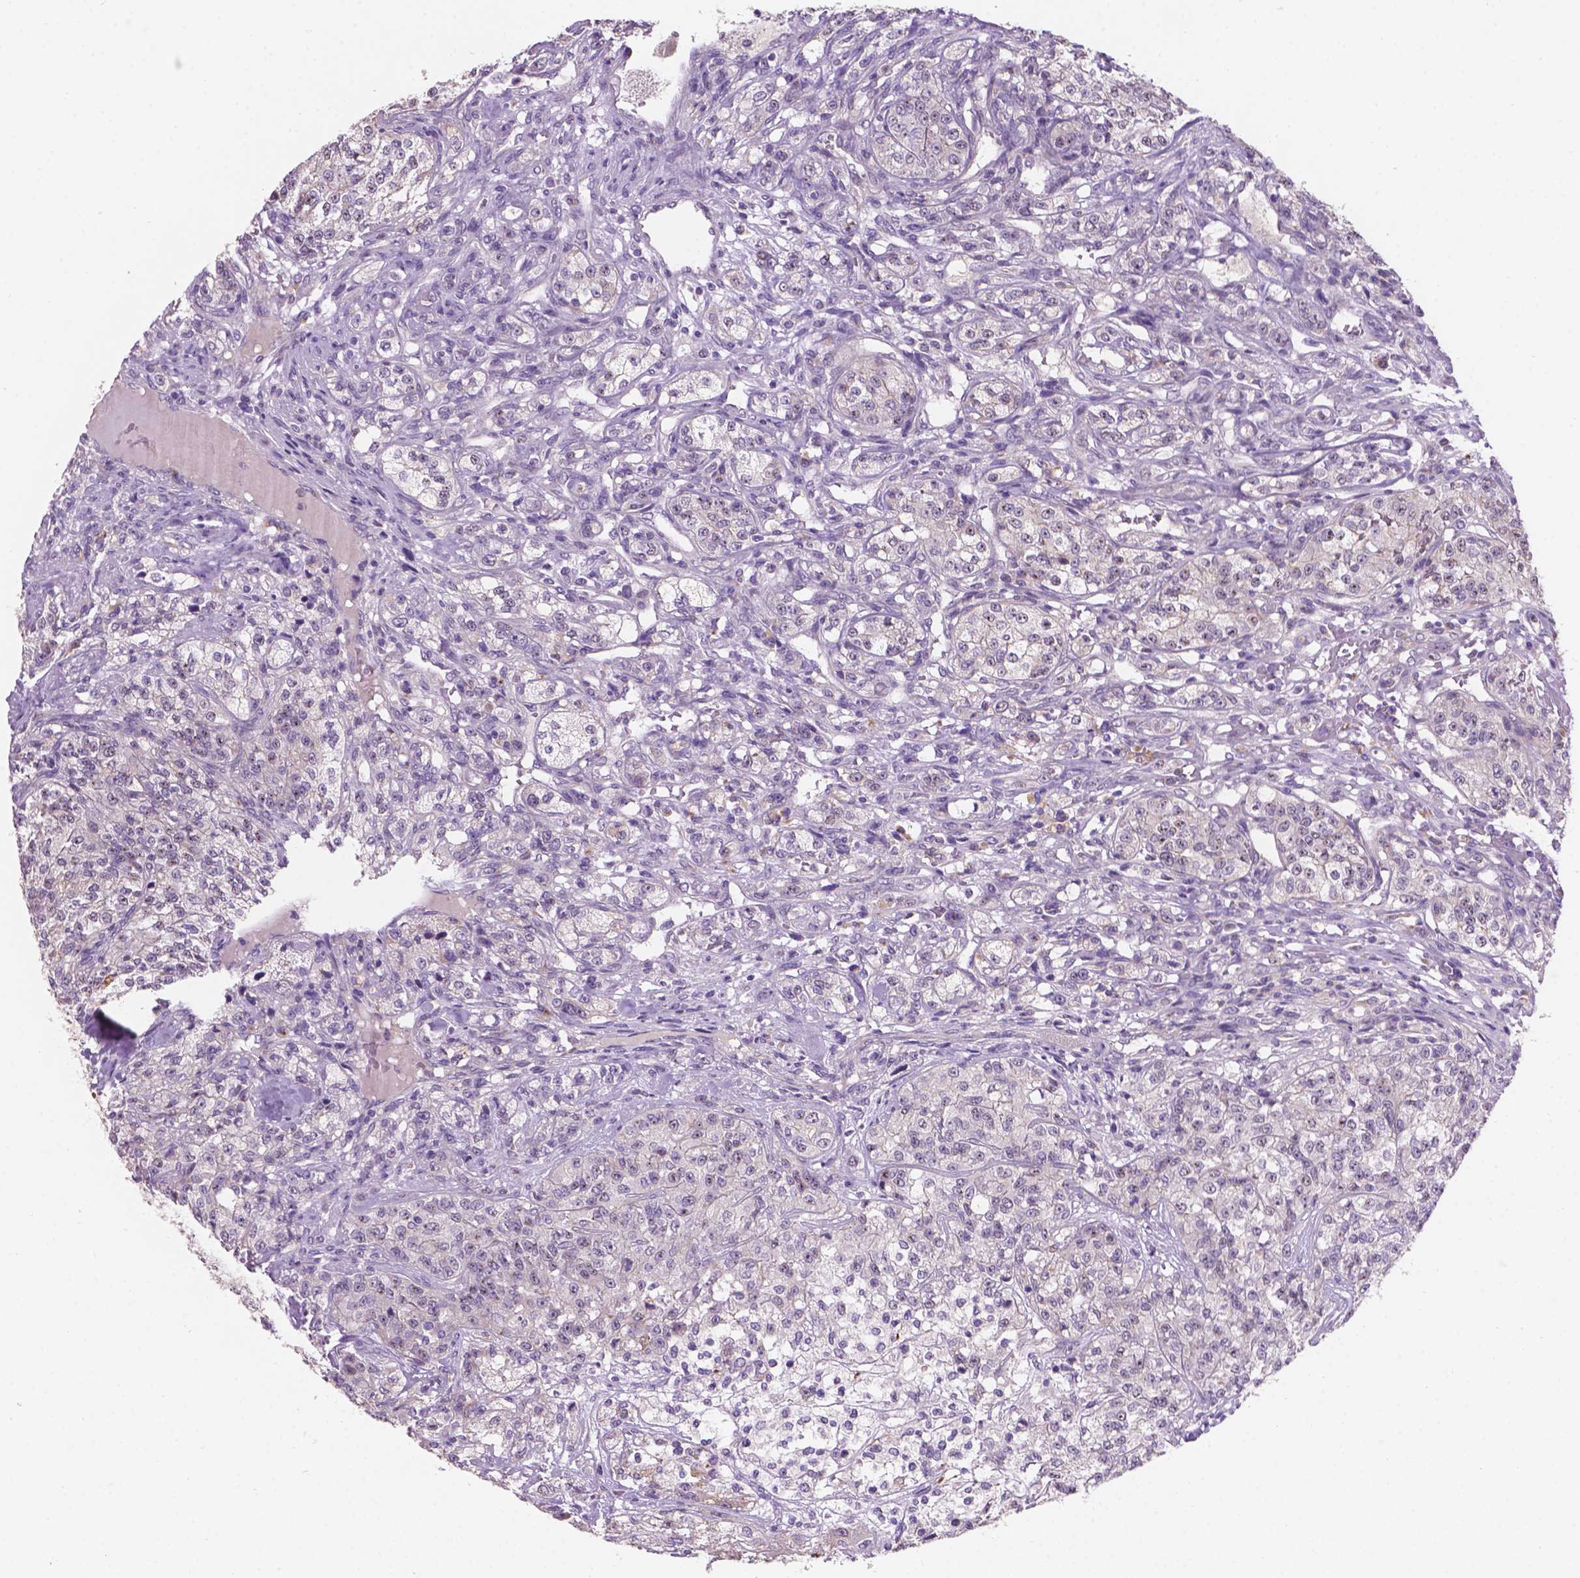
{"staining": {"intensity": "negative", "quantity": "none", "location": "none"}, "tissue": "renal cancer", "cell_type": "Tumor cells", "image_type": "cancer", "snomed": [{"axis": "morphology", "description": "Adenocarcinoma, NOS"}, {"axis": "topography", "description": "Kidney"}], "caption": "This is a photomicrograph of immunohistochemistry staining of renal cancer, which shows no expression in tumor cells.", "gene": "GXYLT2", "patient": {"sex": "female", "age": 63}}